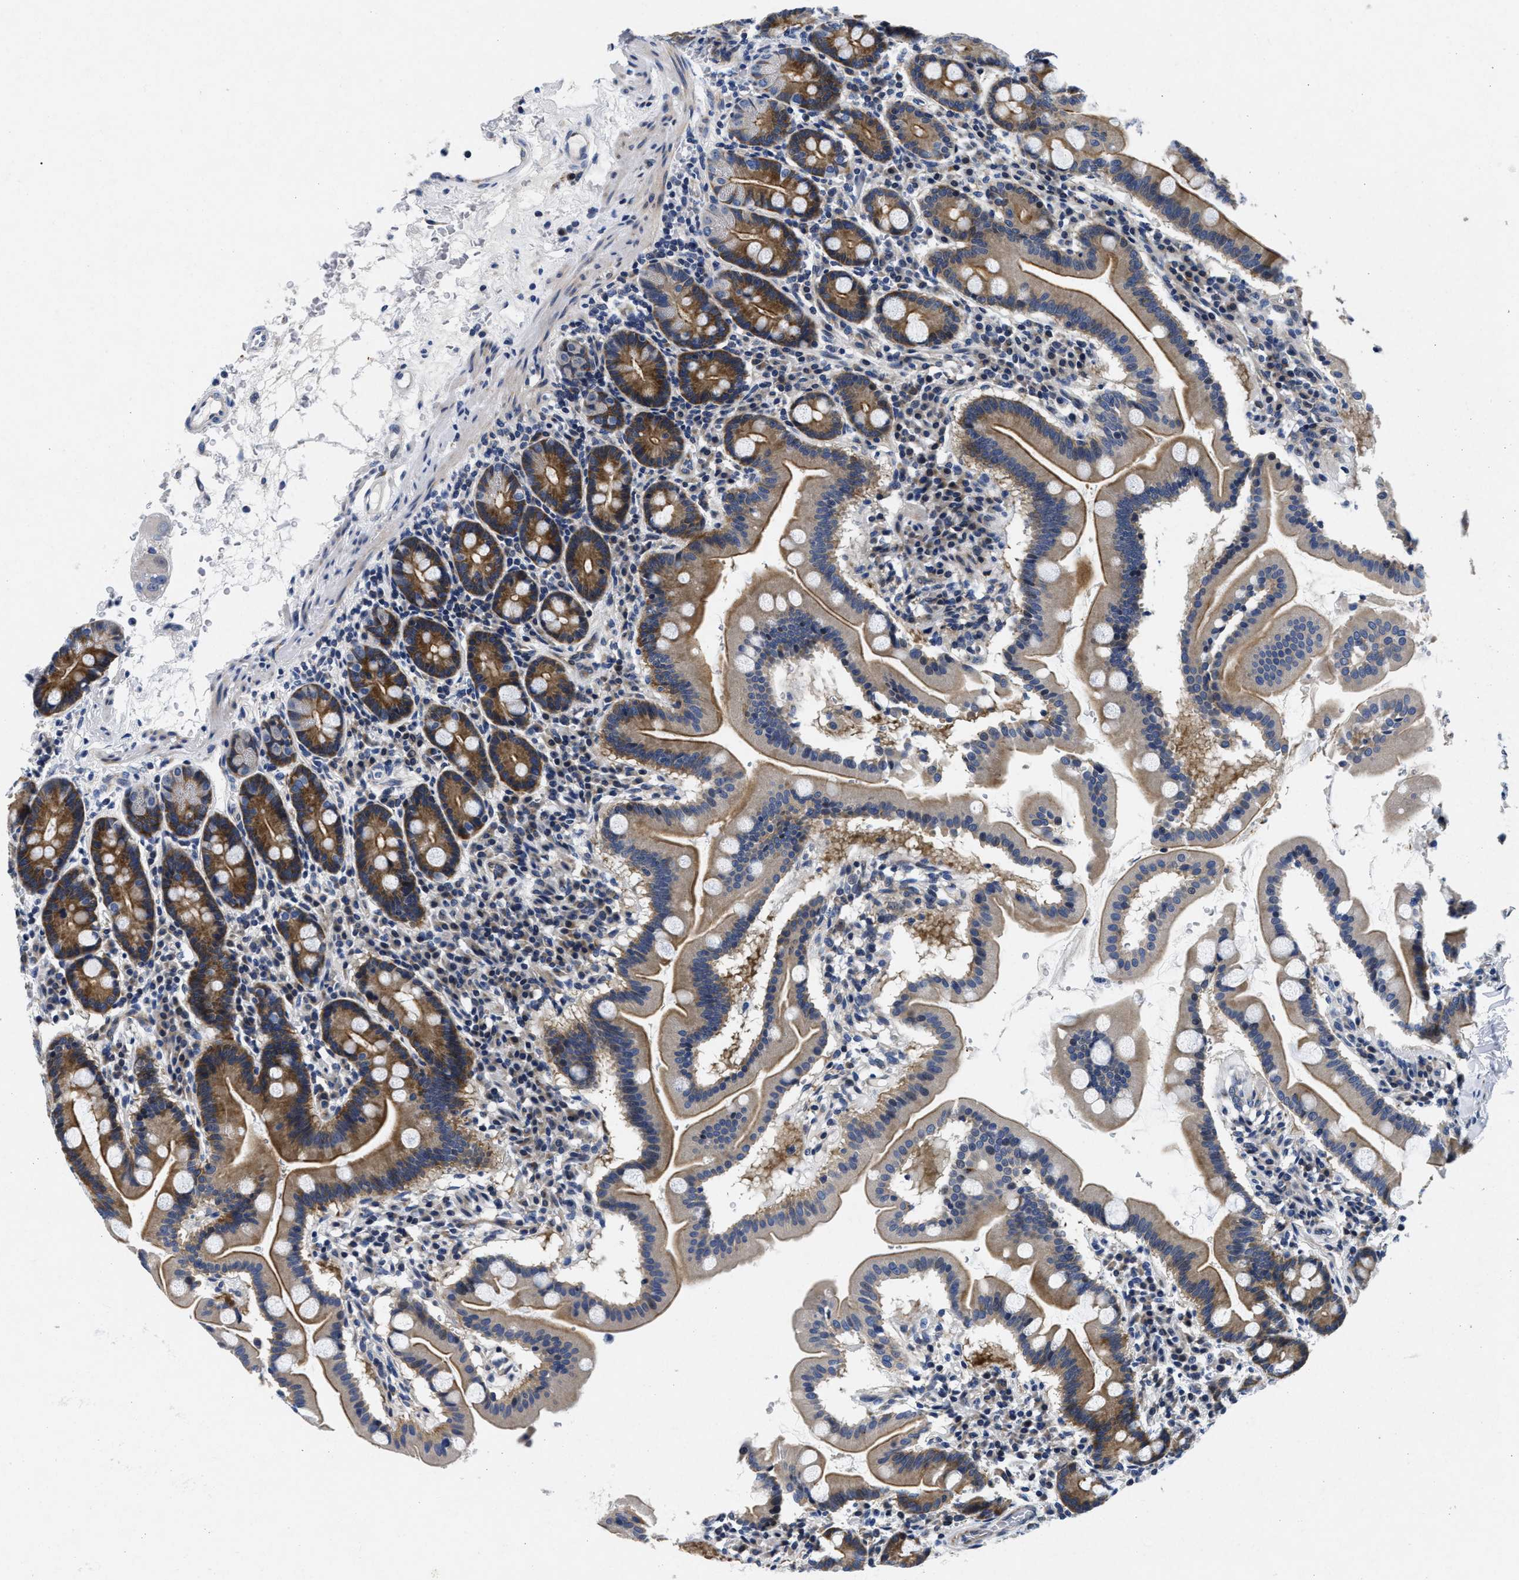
{"staining": {"intensity": "moderate", "quantity": ">75%", "location": "cytoplasmic/membranous"}, "tissue": "duodenum", "cell_type": "Glandular cells", "image_type": "normal", "snomed": [{"axis": "morphology", "description": "Normal tissue, NOS"}, {"axis": "topography", "description": "Duodenum"}], "caption": "Normal duodenum was stained to show a protein in brown. There is medium levels of moderate cytoplasmic/membranous positivity in approximately >75% of glandular cells.", "gene": "LAD1", "patient": {"sex": "male", "age": 50}}